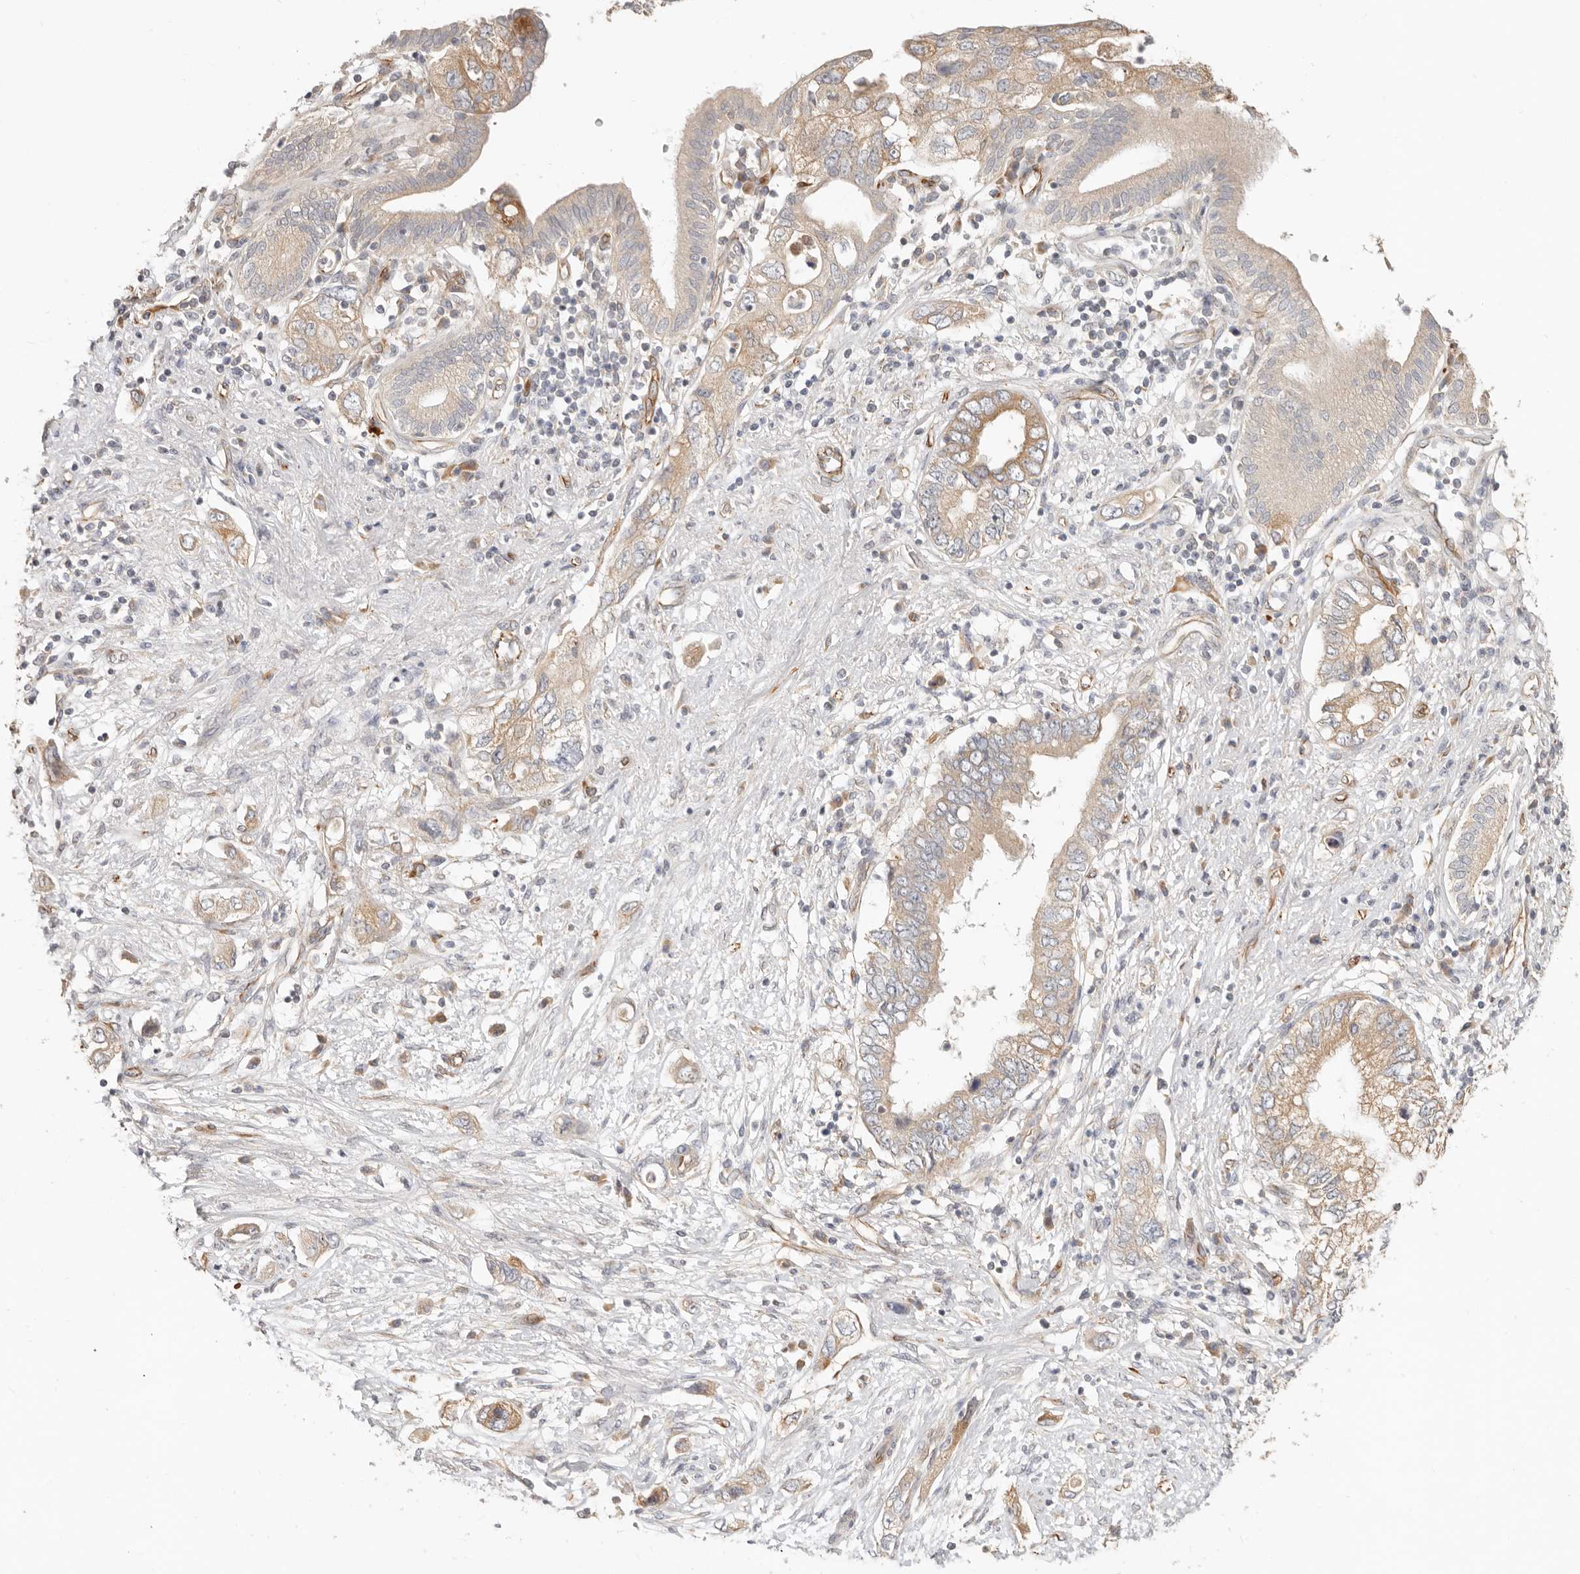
{"staining": {"intensity": "moderate", "quantity": "25%-75%", "location": "cytoplasmic/membranous"}, "tissue": "pancreatic cancer", "cell_type": "Tumor cells", "image_type": "cancer", "snomed": [{"axis": "morphology", "description": "Adenocarcinoma, NOS"}, {"axis": "topography", "description": "Pancreas"}], "caption": "Adenocarcinoma (pancreatic) tissue reveals moderate cytoplasmic/membranous positivity in about 25%-75% of tumor cells", "gene": "SPRING1", "patient": {"sex": "female", "age": 73}}